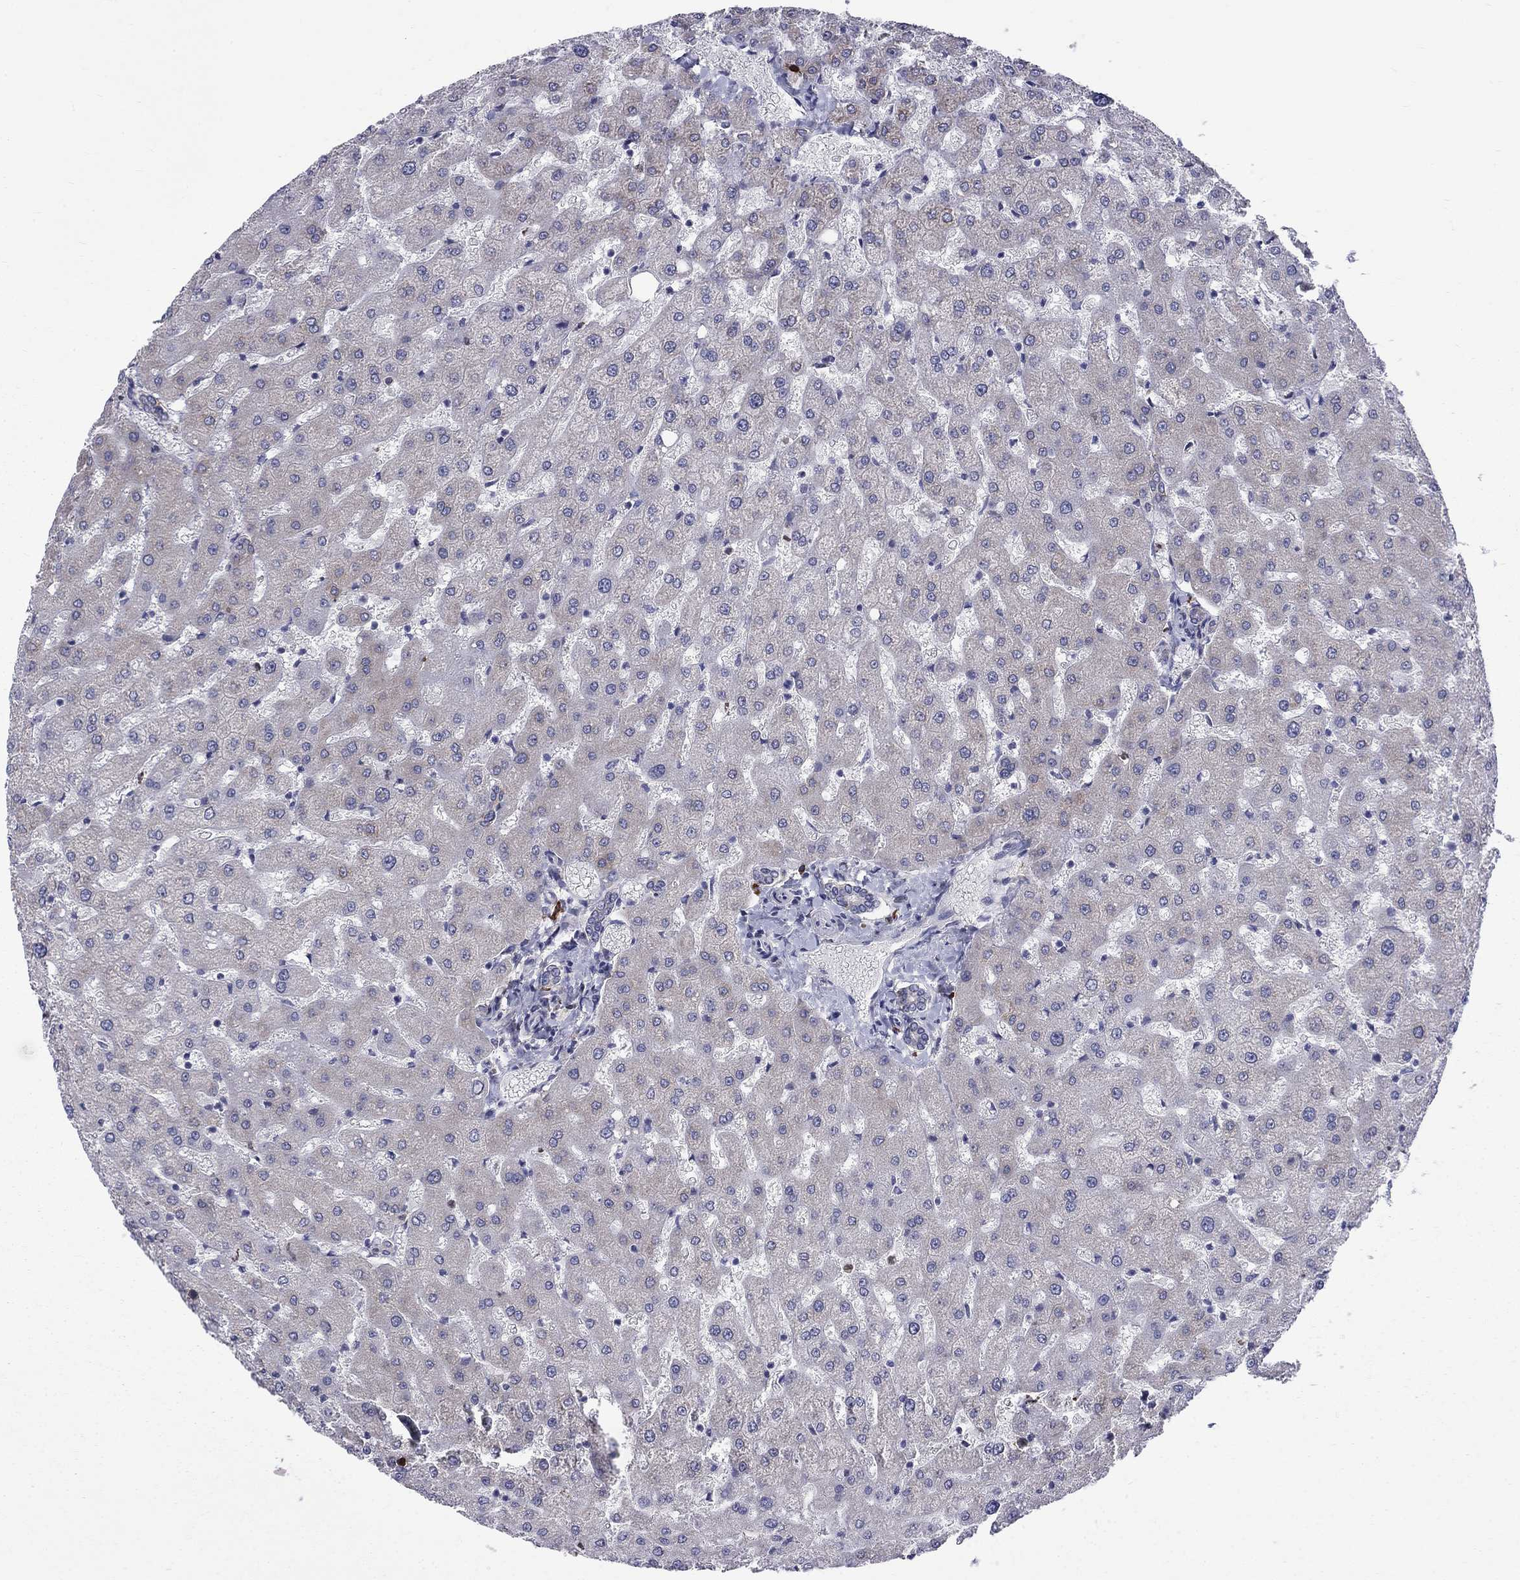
{"staining": {"intensity": "negative", "quantity": "none", "location": "none"}, "tissue": "liver", "cell_type": "Cholangiocytes", "image_type": "normal", "snomed": [{"axis": "morphology", "description": "Normal tissue, NOS"}, {"axis": "topography", "description": "Liver"}], "caption": "Protein analysis of unremarkable liver reveals no significant staining in cholangiocytes. (Stains: DAB (3,3'-diaminobenzidine) IHC with hematoxylin counter stain, Microscopy: brightfield microscopy at high magnification).", "gene": "PABPC4", "patient": {"sex": "female", "age": 50}}